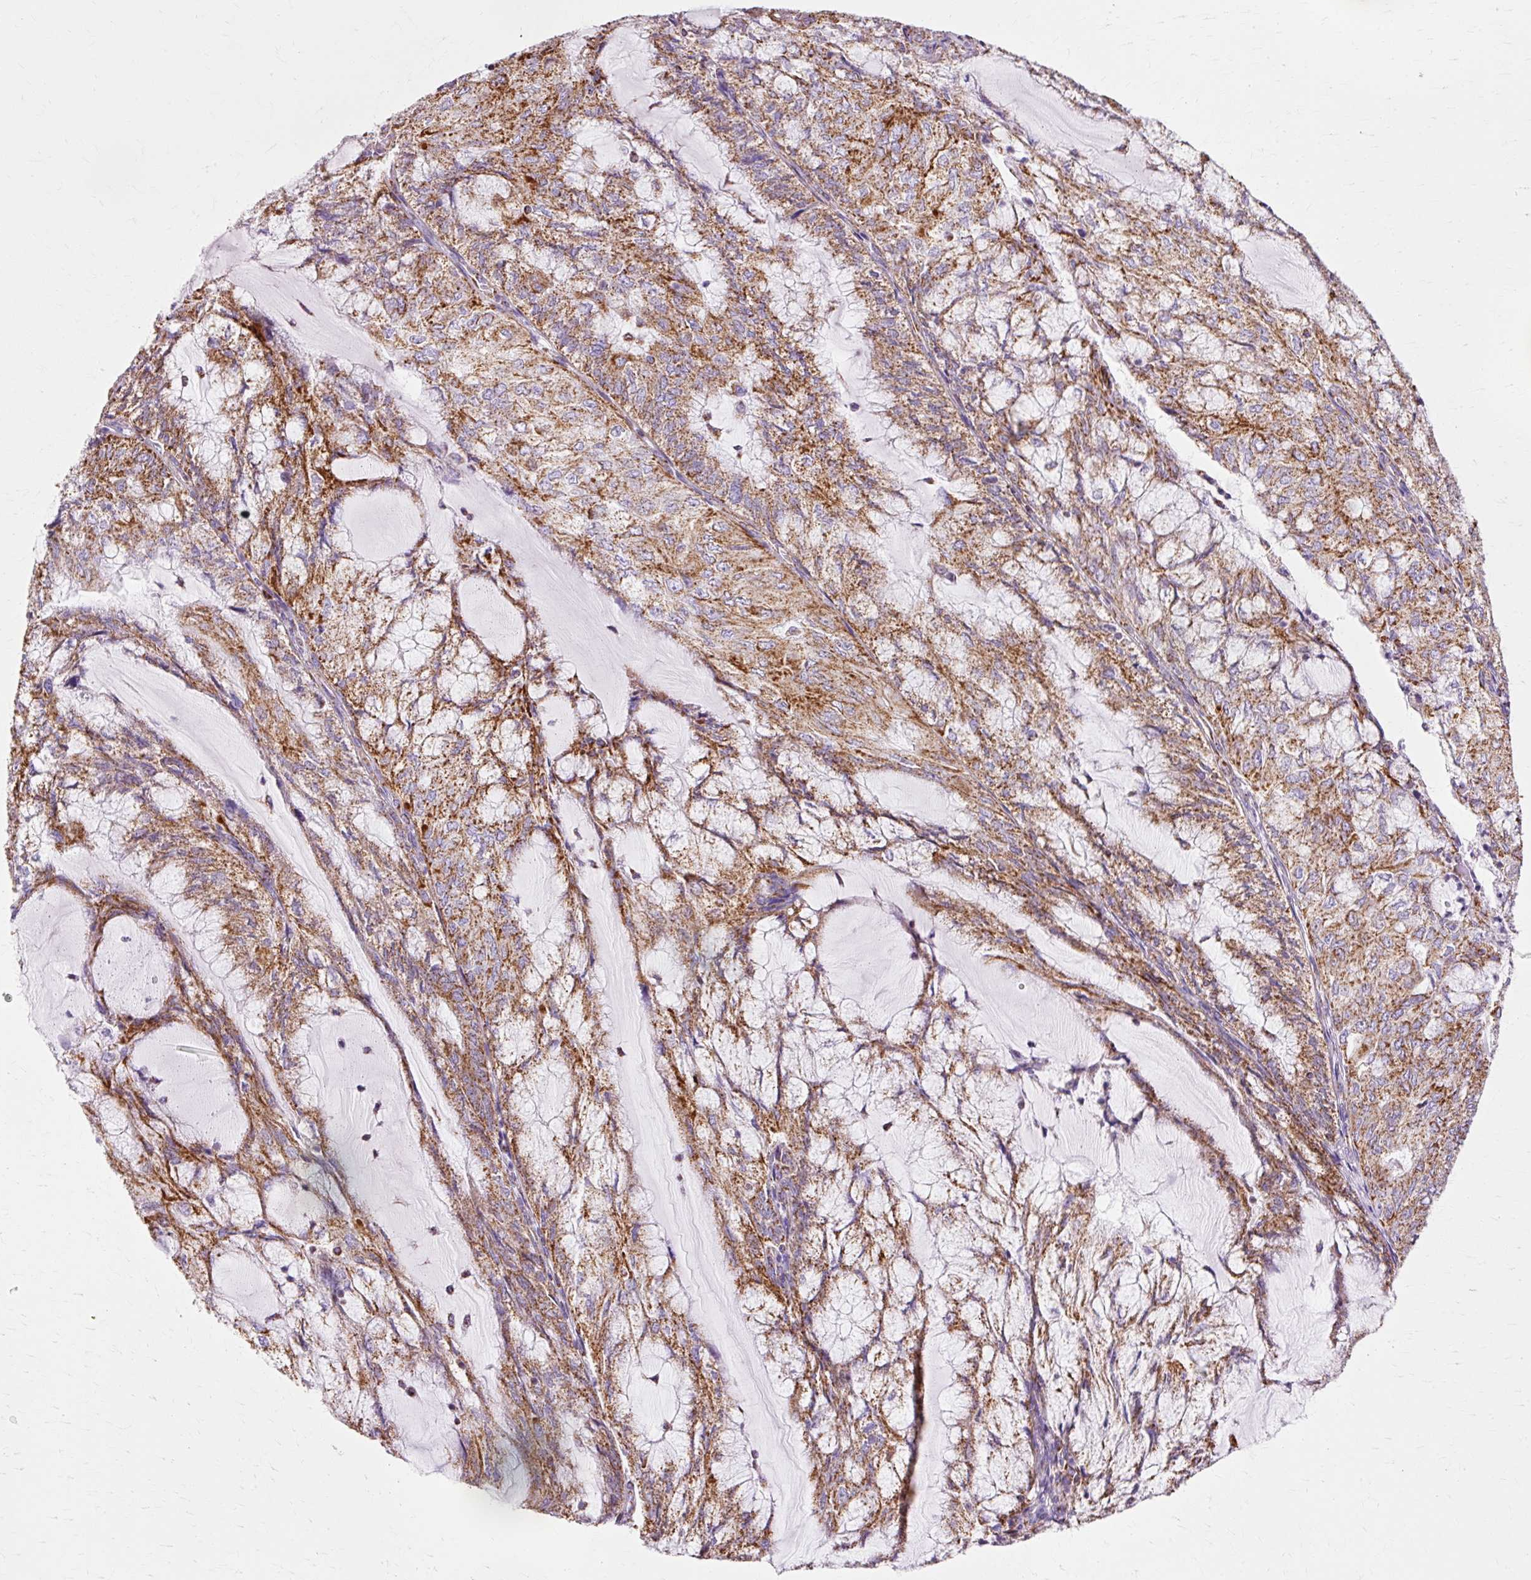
{"staining": {"intensity": "strong", "quantity": ">75%", "location": "cytoplasmic/membranous"}, "tissue": "endometrial cancer", "cell_type": "Tumor cells", "image_type": "cancer", "snomed": [{"axis": "morphology", "description": "Adenocarcinoma, NOS"}, {"axis": "topography", "description": "Endometrium"}], "caption": "A high-resolution micrograph shows IHC staining of endometrial adenocarcinoma, which shows strong cytoplasmic/membranous expression in approximately >75% of tumor cells.", "gene": "ATP5PO", "patient": {"sex": "female", "age": 81}}